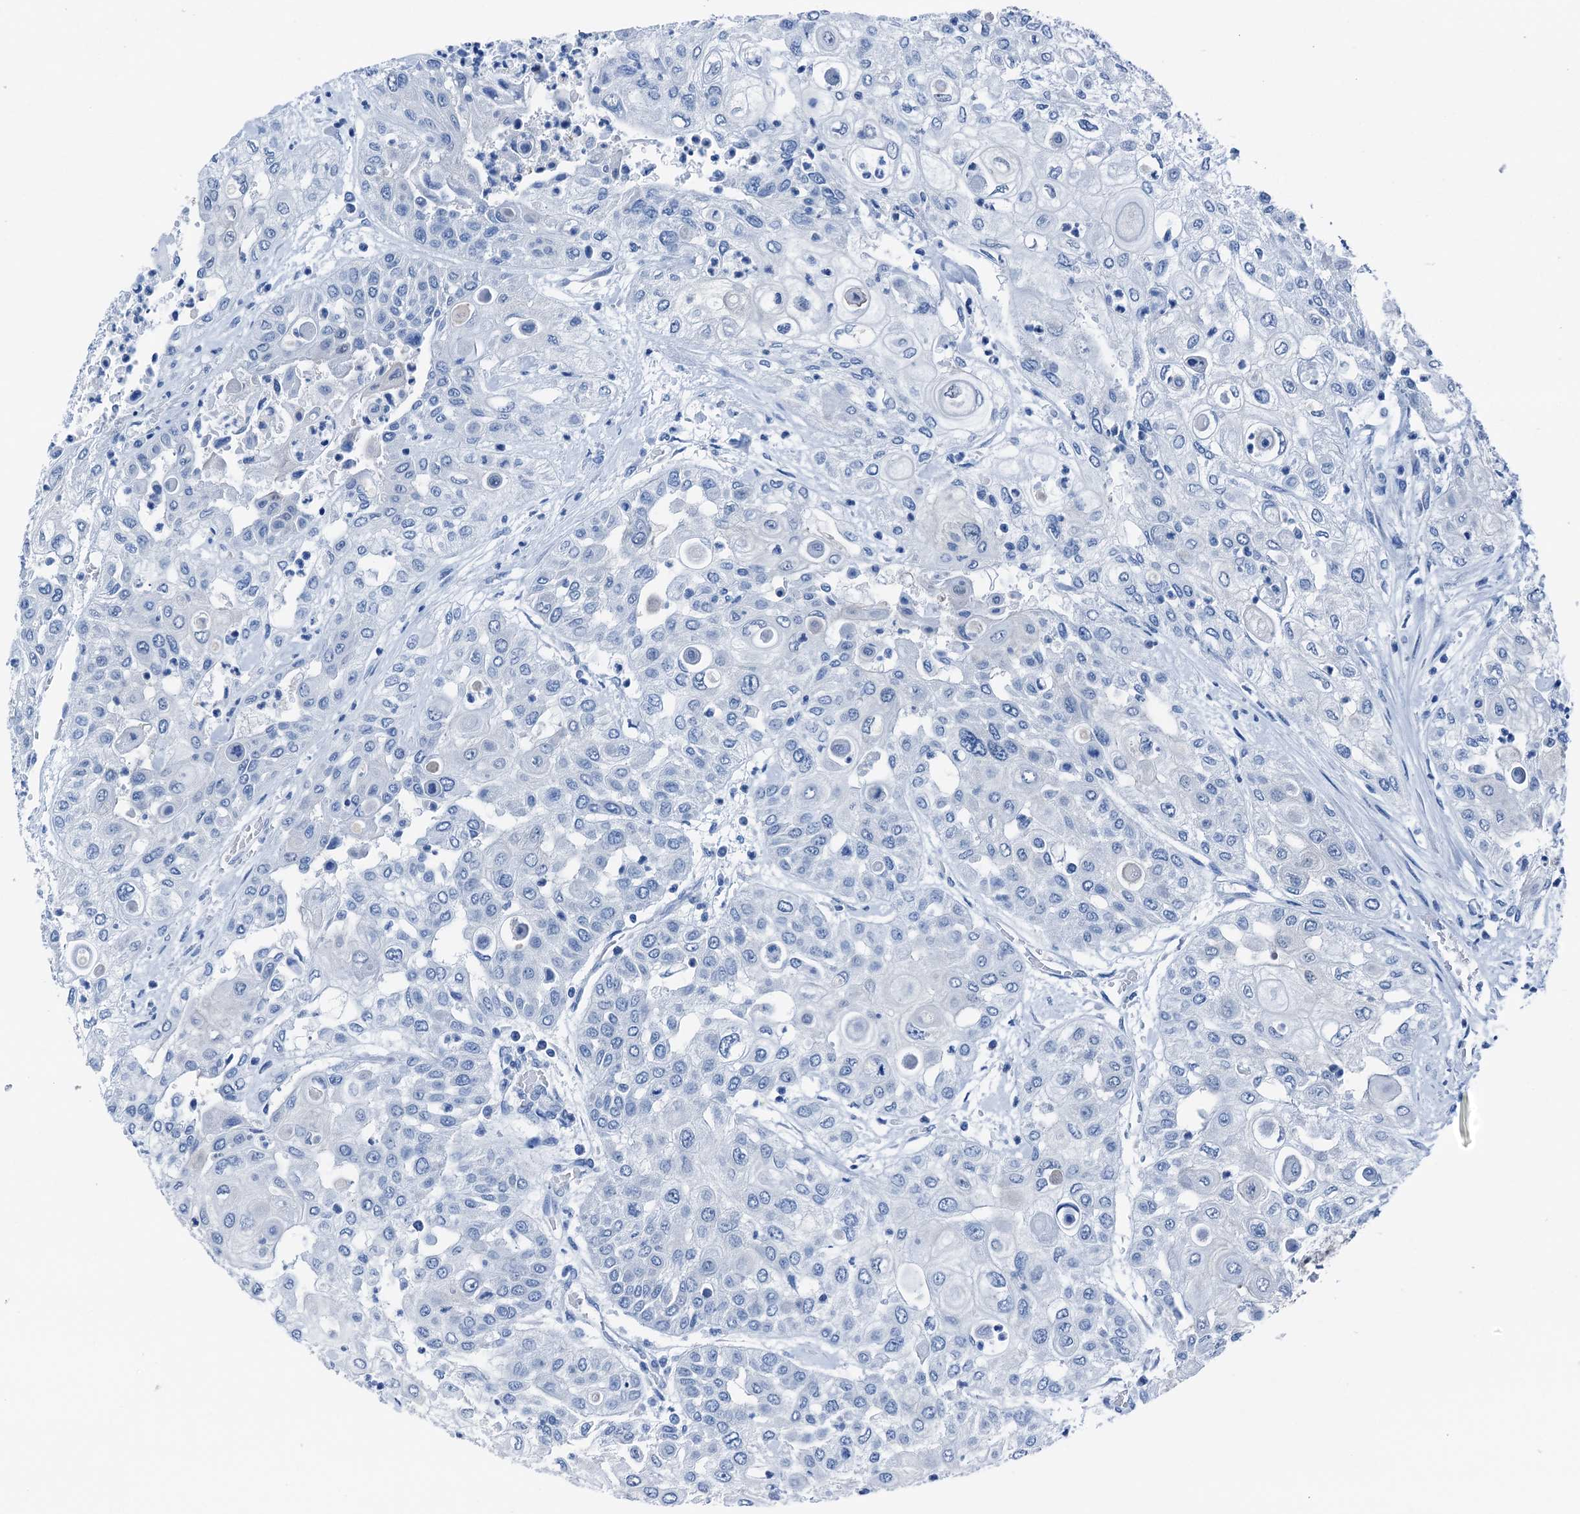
{"staining": {"intensity": "negative", "quantity": "none", "location": "none"}, "tissue": "urothelial cancer", "cell_type": "Tumor cells", "image_type": "cancer", "snomed": [{"axis": "morphology", "description": "Urothelial carcinoma, High grade"}, {"axis": "topography", "description": "Urinary bladder"}], "caption": "A high-resolution image shows IHC staining of urothelial cancer, which reveals no significant positivity in tumor cells.", "gene": "CBLN3", "patient": {"sex": "female", "age": 79}}